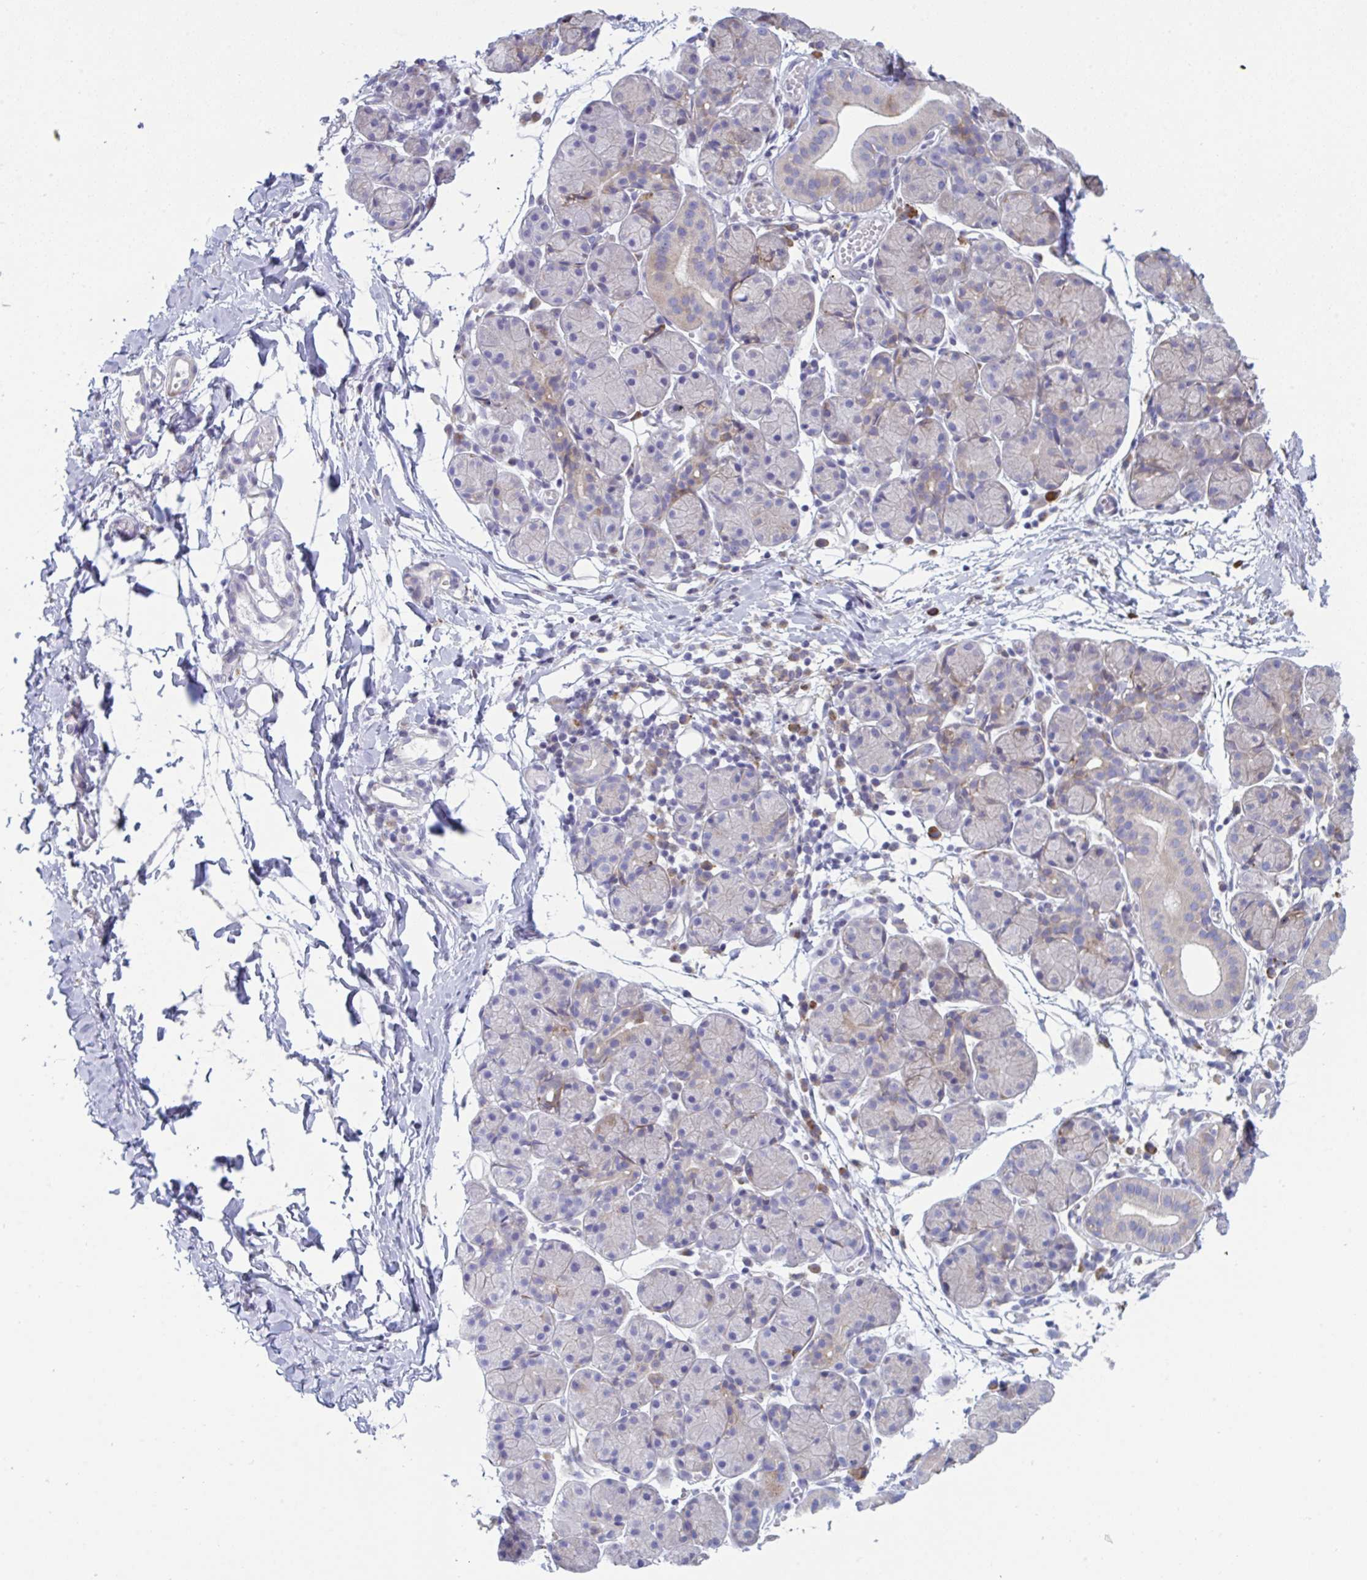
{"staining": {"intensity": "negative", "quantity": "none", "location": "none"}, "tissue": "salivary gland", "cell_type": "Glandular cells", "image_type": "normal", "snomed": [{"axis": "morphology", "description": "Normal tissue, NOS"}, {"axis": "morphology", "description": "Inflammation, NOS"}, {"axis": "topography", "description": "Lymph node"}, {"axis": "topography", "description": "Salivary gland"}], "caption": "Salivary gland stained for a protein using immunohistochemistry displays no expression glandular cells.", "gene": "MYMK", "patient": {"sex": "male", "age": 3}}